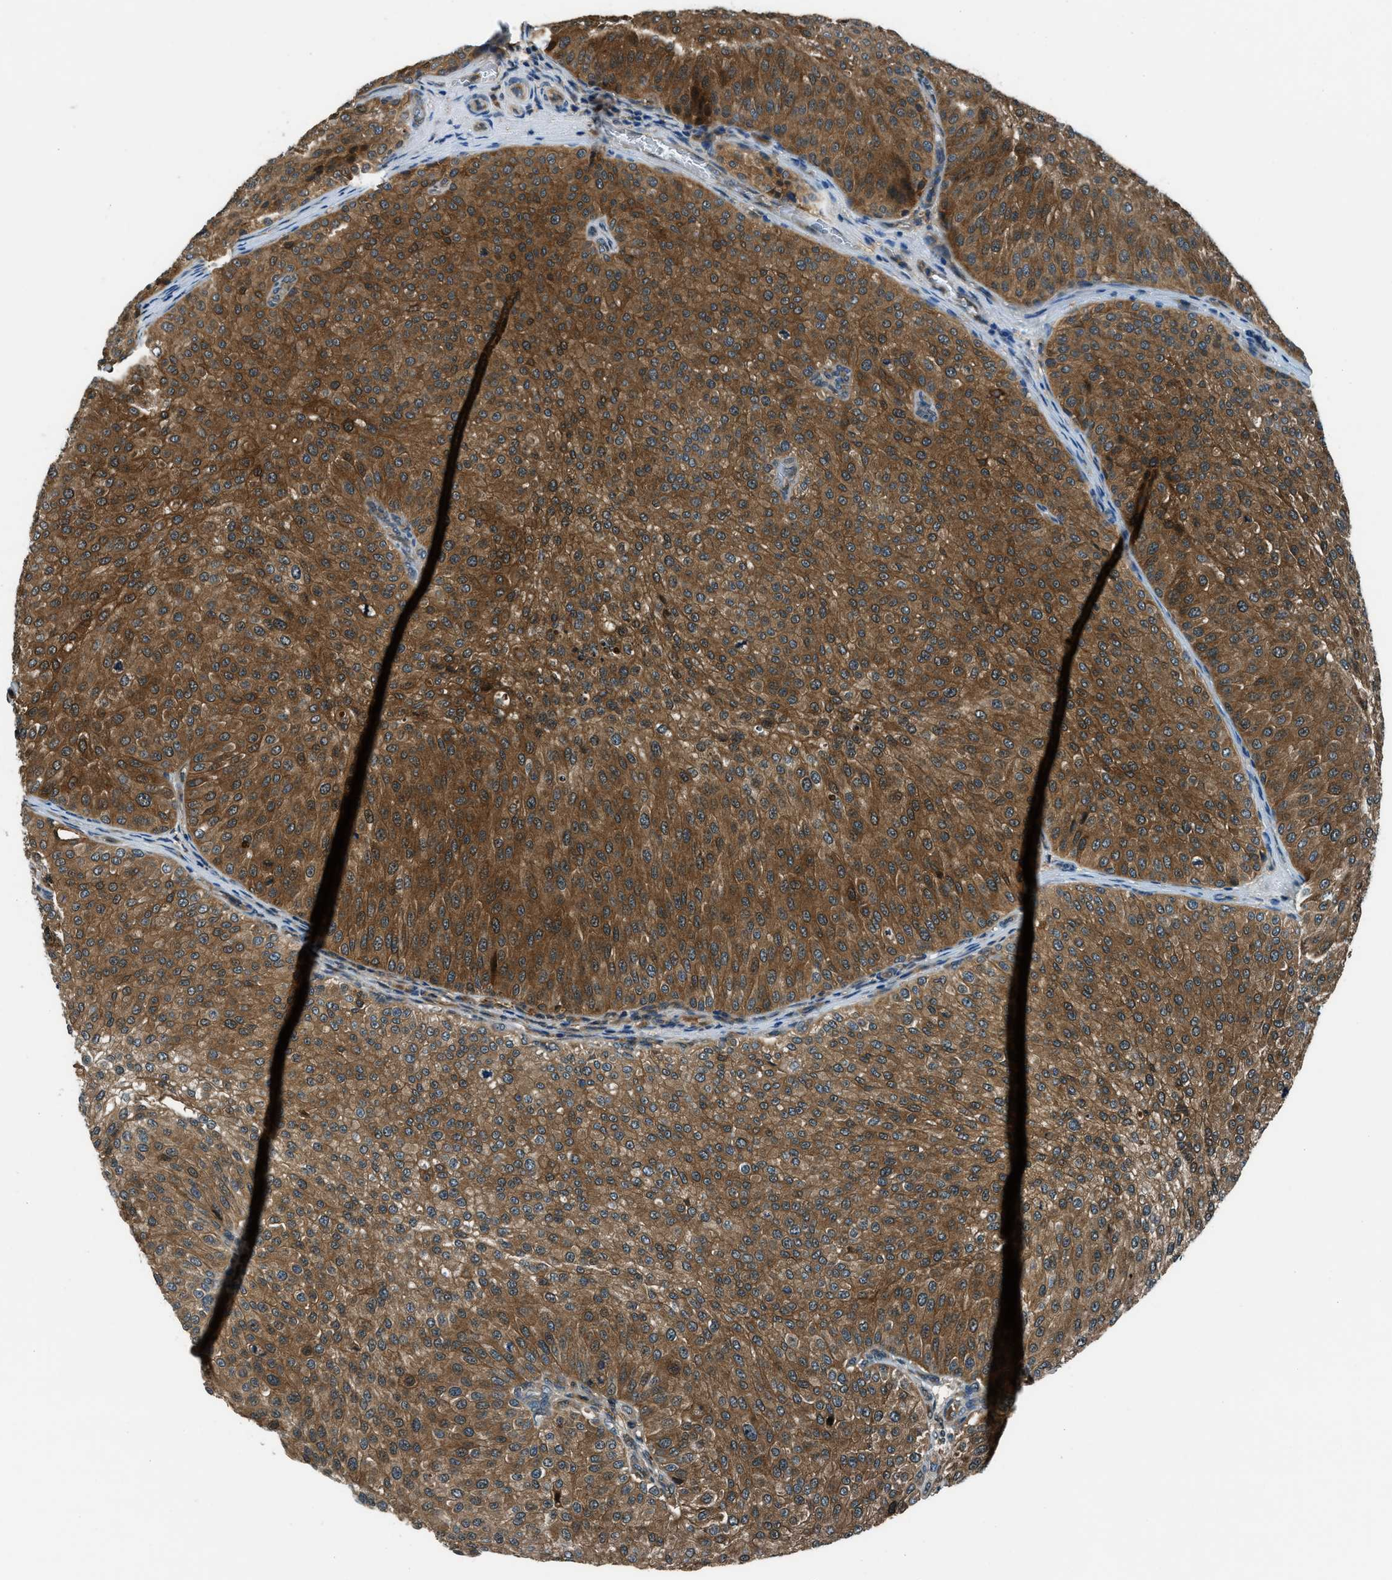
{"staining": {"intensity": "moderate", "quantity": ">75%", "location": "cytoplasmic/membranous"}, "tissue": "urothelial cancer", "cell_type": "Tumor cells", "image_type": "cancer", "snomed": [{"axis": "morphology", "description": "Urothelial carcinoma, Low grade"}, {"axis": "topography", "description": "Smooth muscle"}, {"axis": "topography", "description": "Urinary bladder"}], "caption": "DAB immunohistochemical staining of human urothelial carcinoma (low-grade) demonstrates moderate cytoplasmic/membranous protein staining in approximately >75% of tumor cells.", "gene": "HEBP2", "patient": {"sex": "male", "age": 60}}